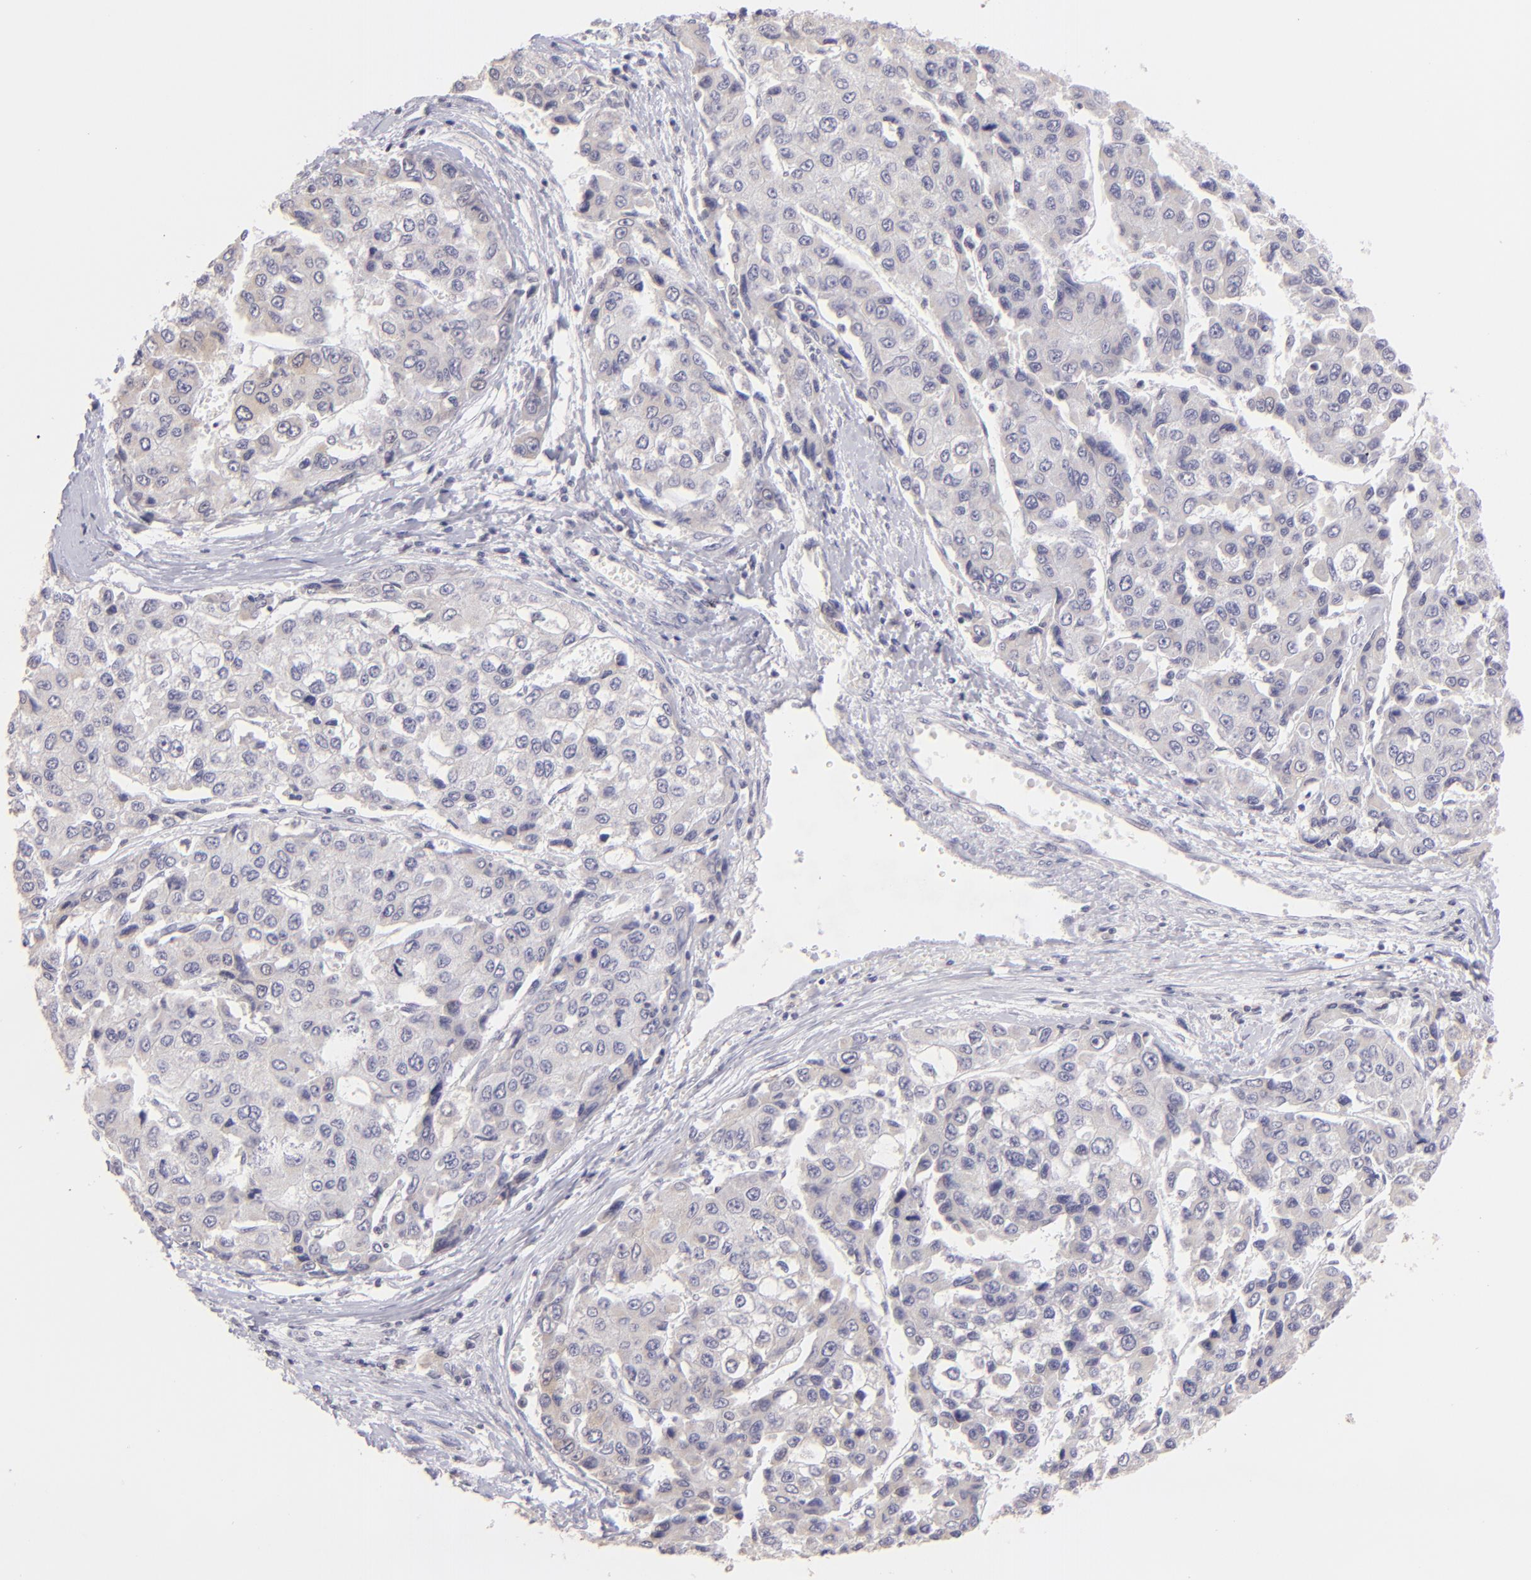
{"staining": {"intensity": "negative", "quantity": "none", "location": "none"}, "tissue": "liver cancer", "cell_type": "Tumor cells", "image_type": "cancer", "snomed": [{"axis": "morphology", "description": "Carcinoma, Hepatocellular, NOS"}, {"axis": "topography", "description": "Liver"}], "caption": "High magnification brightfield microscopy of hepatocellular carcinoma (liver) stained with DAB (3,3'-diaminobenzidine) (brown) and counterstained with hematoxylin (blue): tumor cells show no significant staining.", "gene": "MAGEA1", "patient": {"sex": "female", "age": 66}}